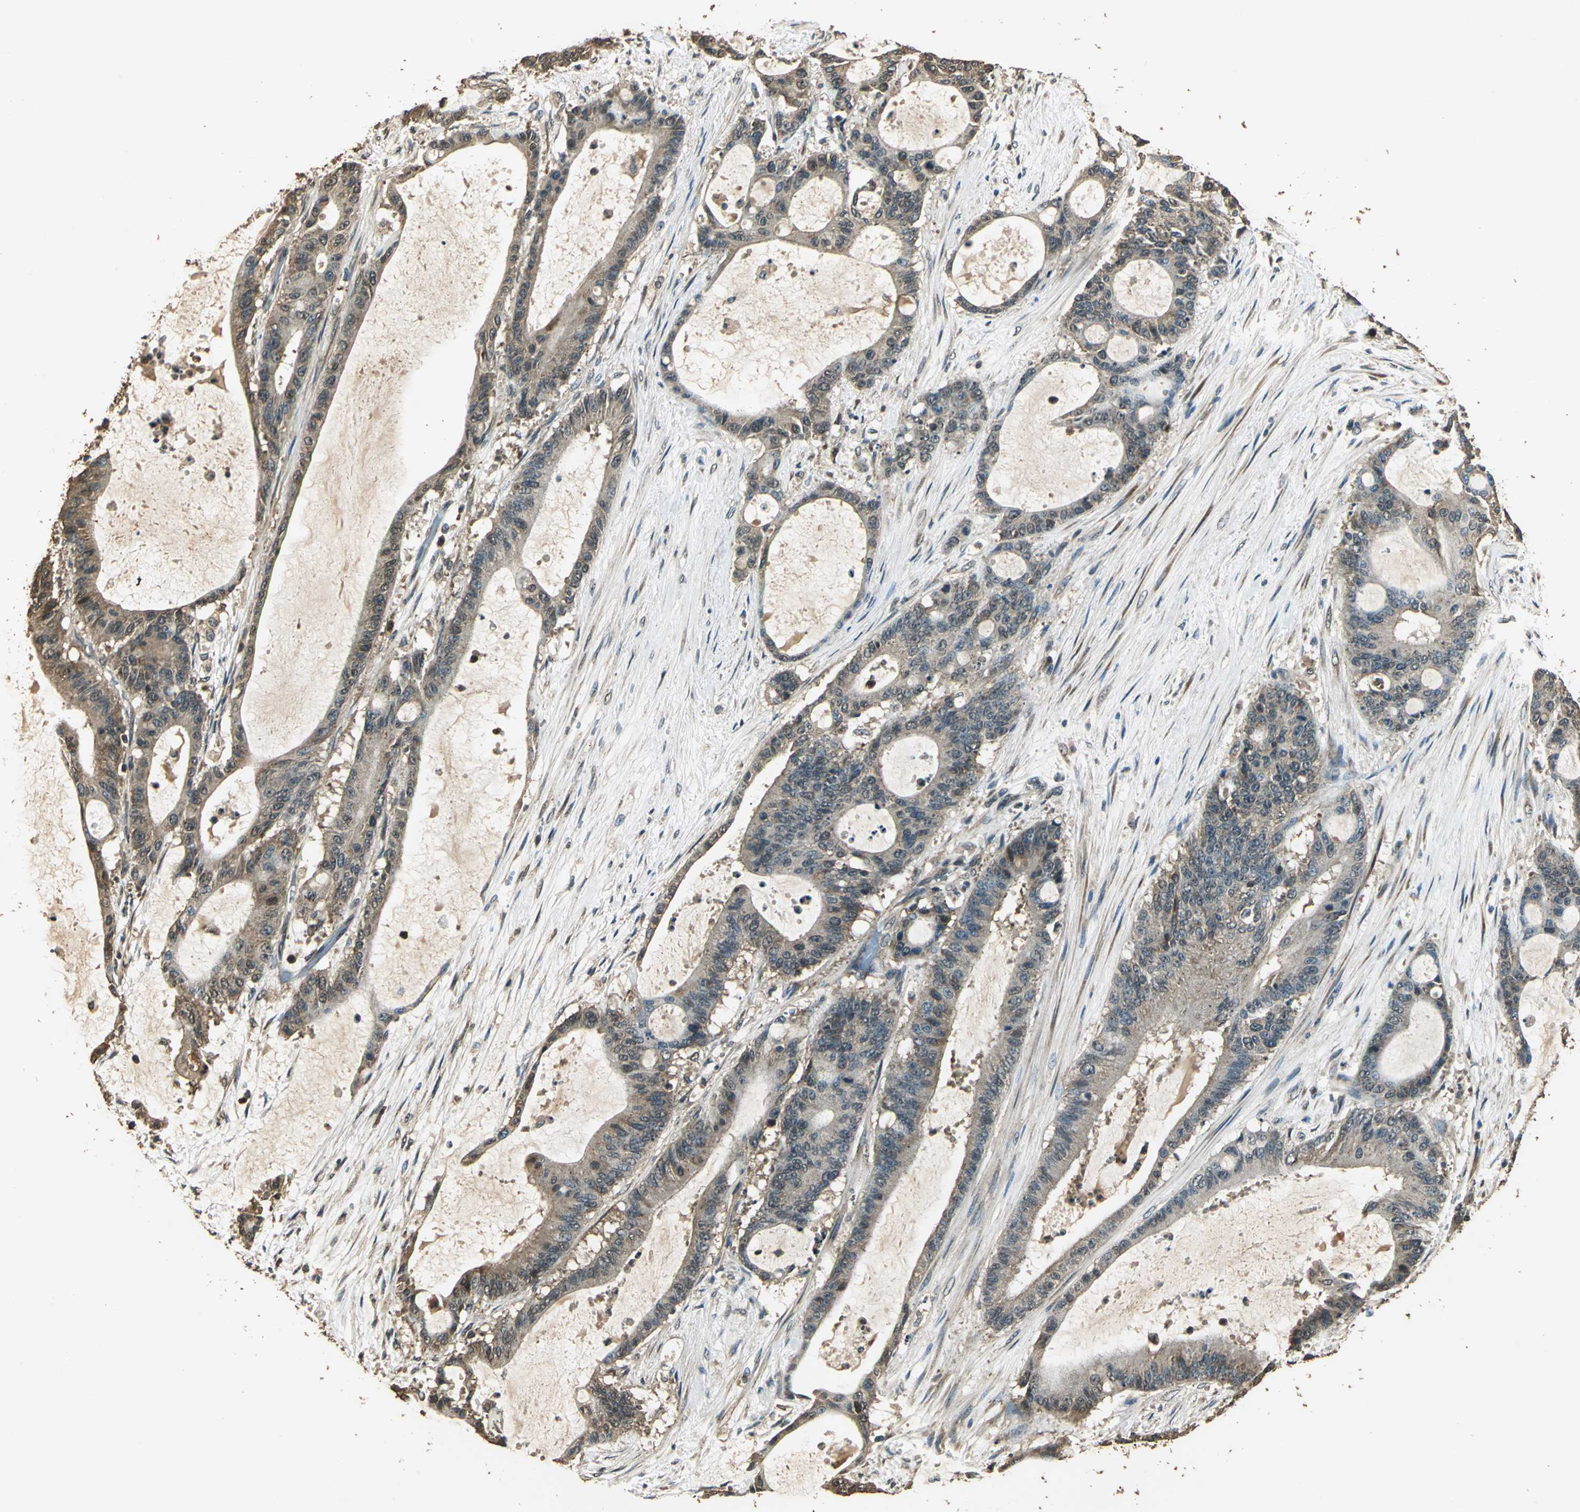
{"staining": {"intensity": "moderate", "quantity": ">75%", "location": "cytoplasmic/membranous"}, "tissue": "liver cancer", "cell_type": "Tumor cells", "image_type": "cancer", "snomed": [{"axis": "morphology", "description": "Cholangiocarcinoma"}, {"axis": "topography", "description": "Liver"}], "caption": "Cholangiocarcinoma (liver) stained with IHC reveals moderate cytoplasmic/membranous positivity in about >75% of tumor cells.", "gene": "TMPRSS4", "patient": {"sex": "female", "age": 73}}